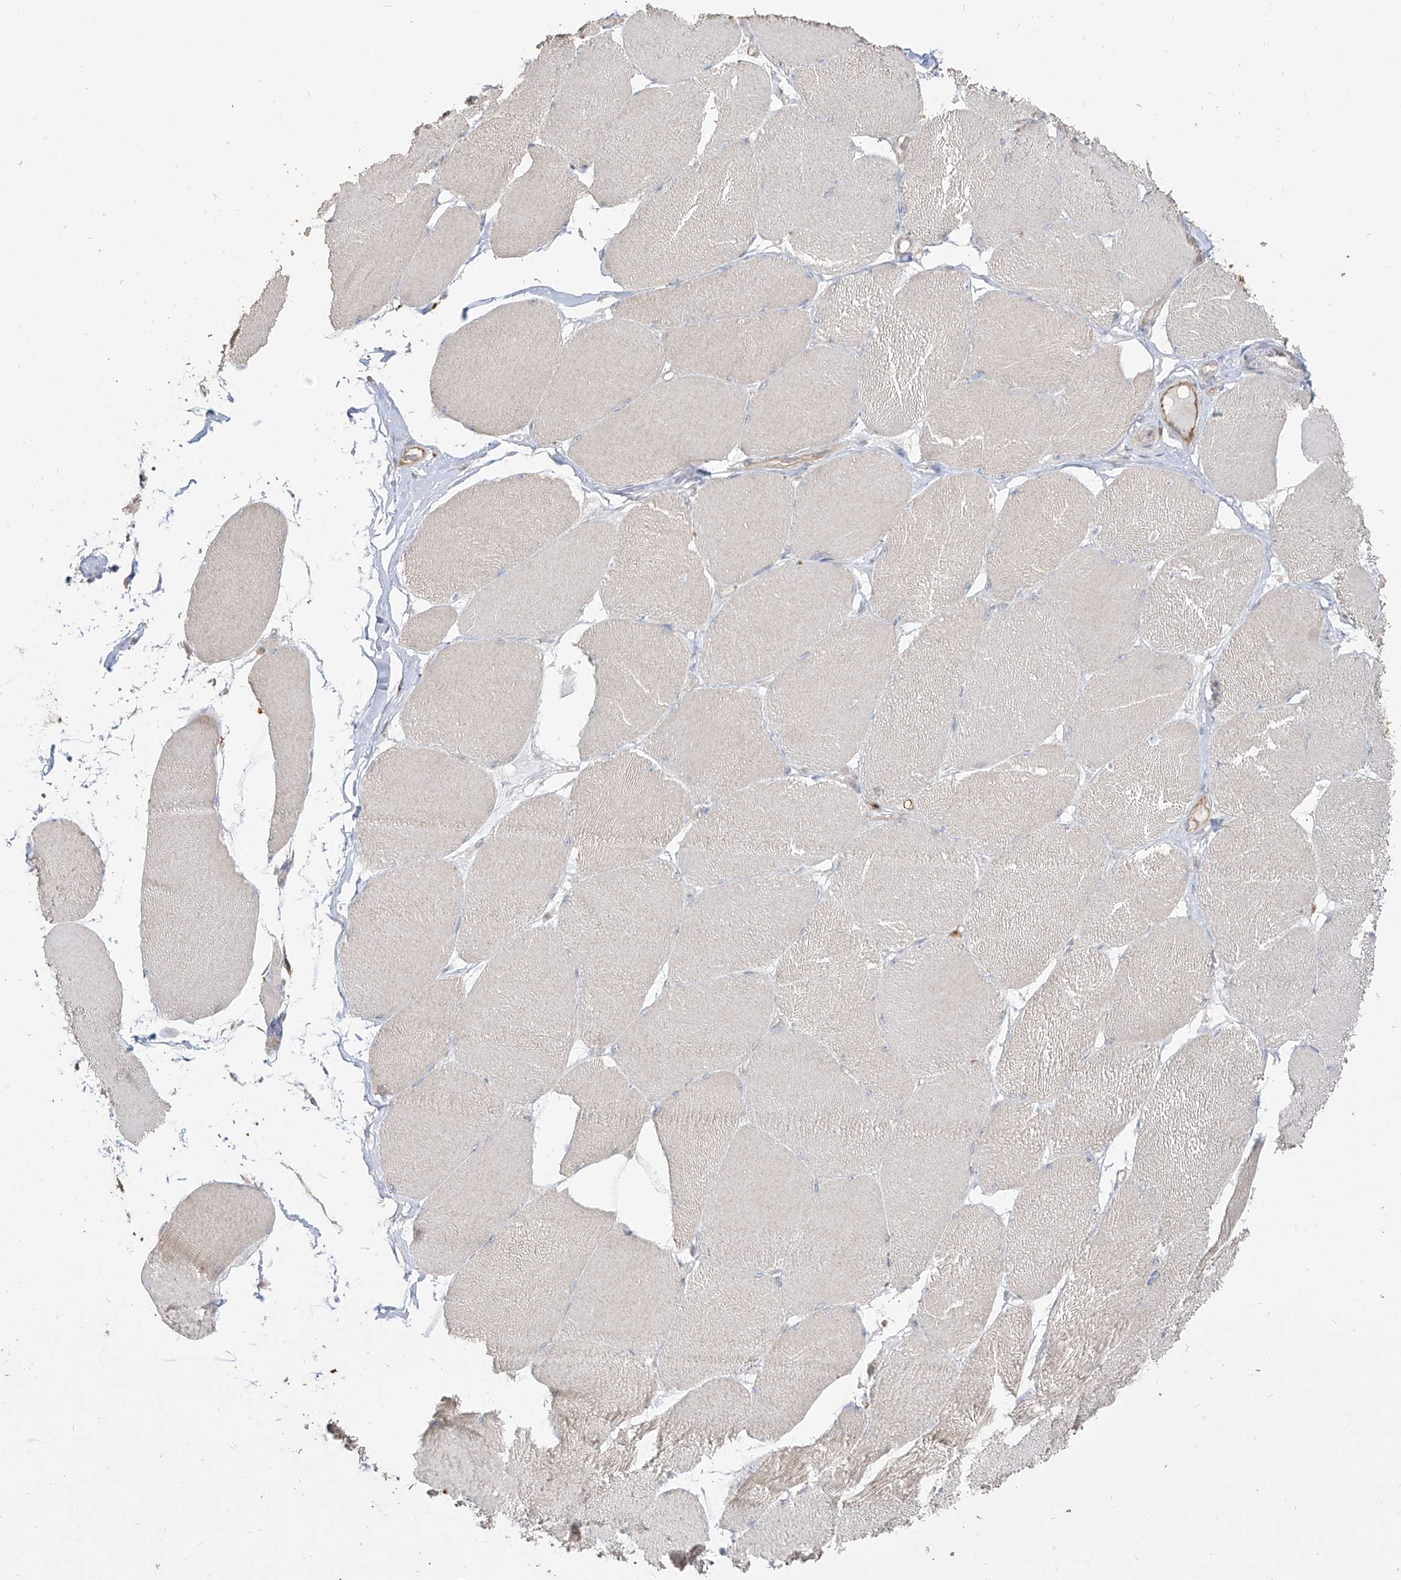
{"staining": {"intensity": "negative", "quantity": "none", "location": "none"}, "tissue": "skeletal muscle", "cell_type": "Myocytes", "image_type": "normal", "snomed": [{"axis": "morphology", "description": "Normal tissue, NOS"}, {"axis": "topography", "description": "Skin"}, {"axis": "topography", "description": "Skeletal muscle"}], "caption": "The photomicrograph demonstrates no significant positivity in myocytes of skeletal muscle. The staining was performed using DAB to visualize the protein expression in brown, while the nuclei were stained in blue with hematoxylin (Magnification: 20x).", "gene": "ZNF227", "patient": {"sex": "male", "age": 83}}